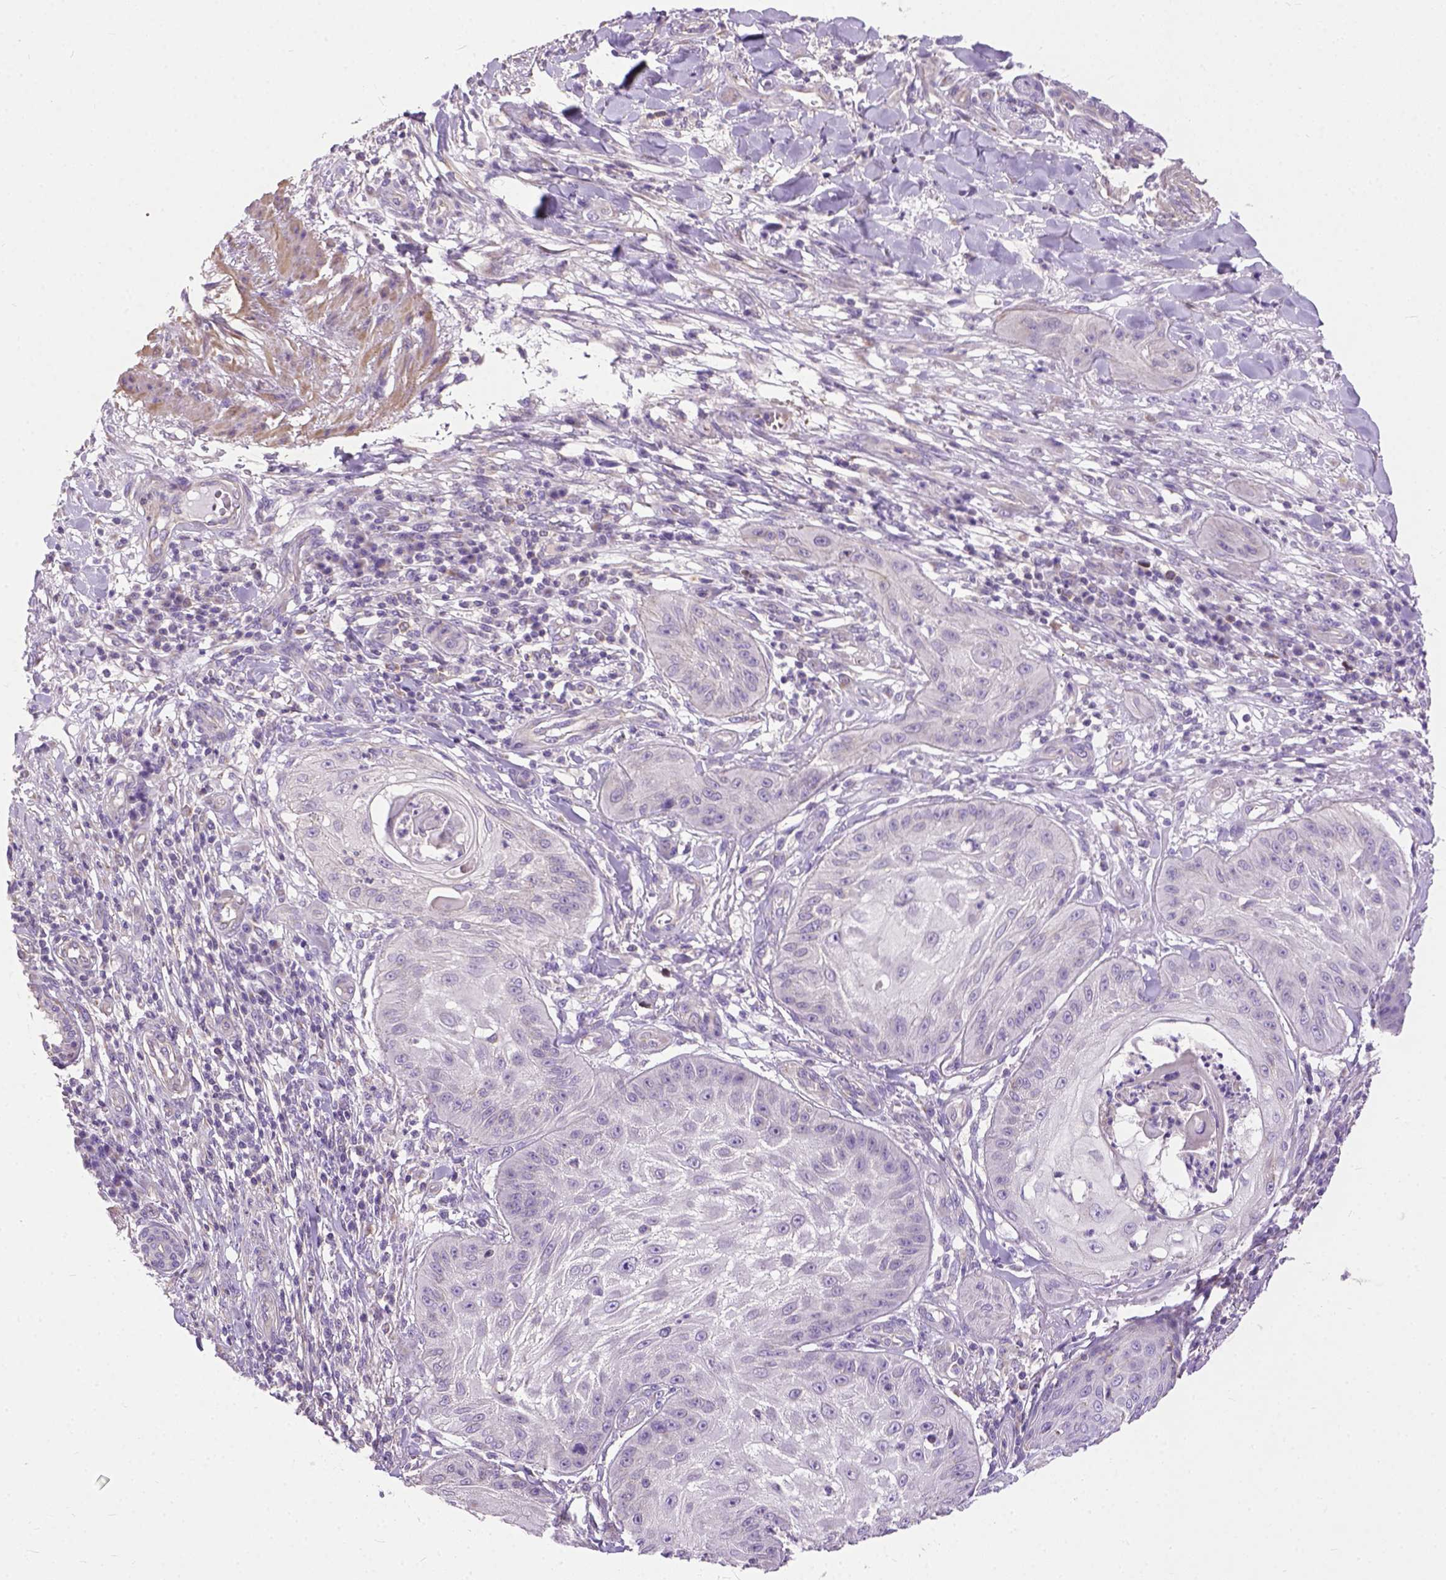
{"staining": {"intensity": "negative", "quantity": "none", "location": "none"}, "tissue": "skin cancer", "cell_type": "Tumor cells", "image_type": "cancer", "snomed": [{"axis": "morphology", "description": "Squamous cell carcinoma, NOS"}, {"axis": "topography", "description": "Skin"}], "caption": "This is a image of immunohistochemistry (IHC) staining of skin cancer, which shows no positivity in tumor cells.", "gene": "BANF2", "patient": {"sex": "male", "age": 70}}